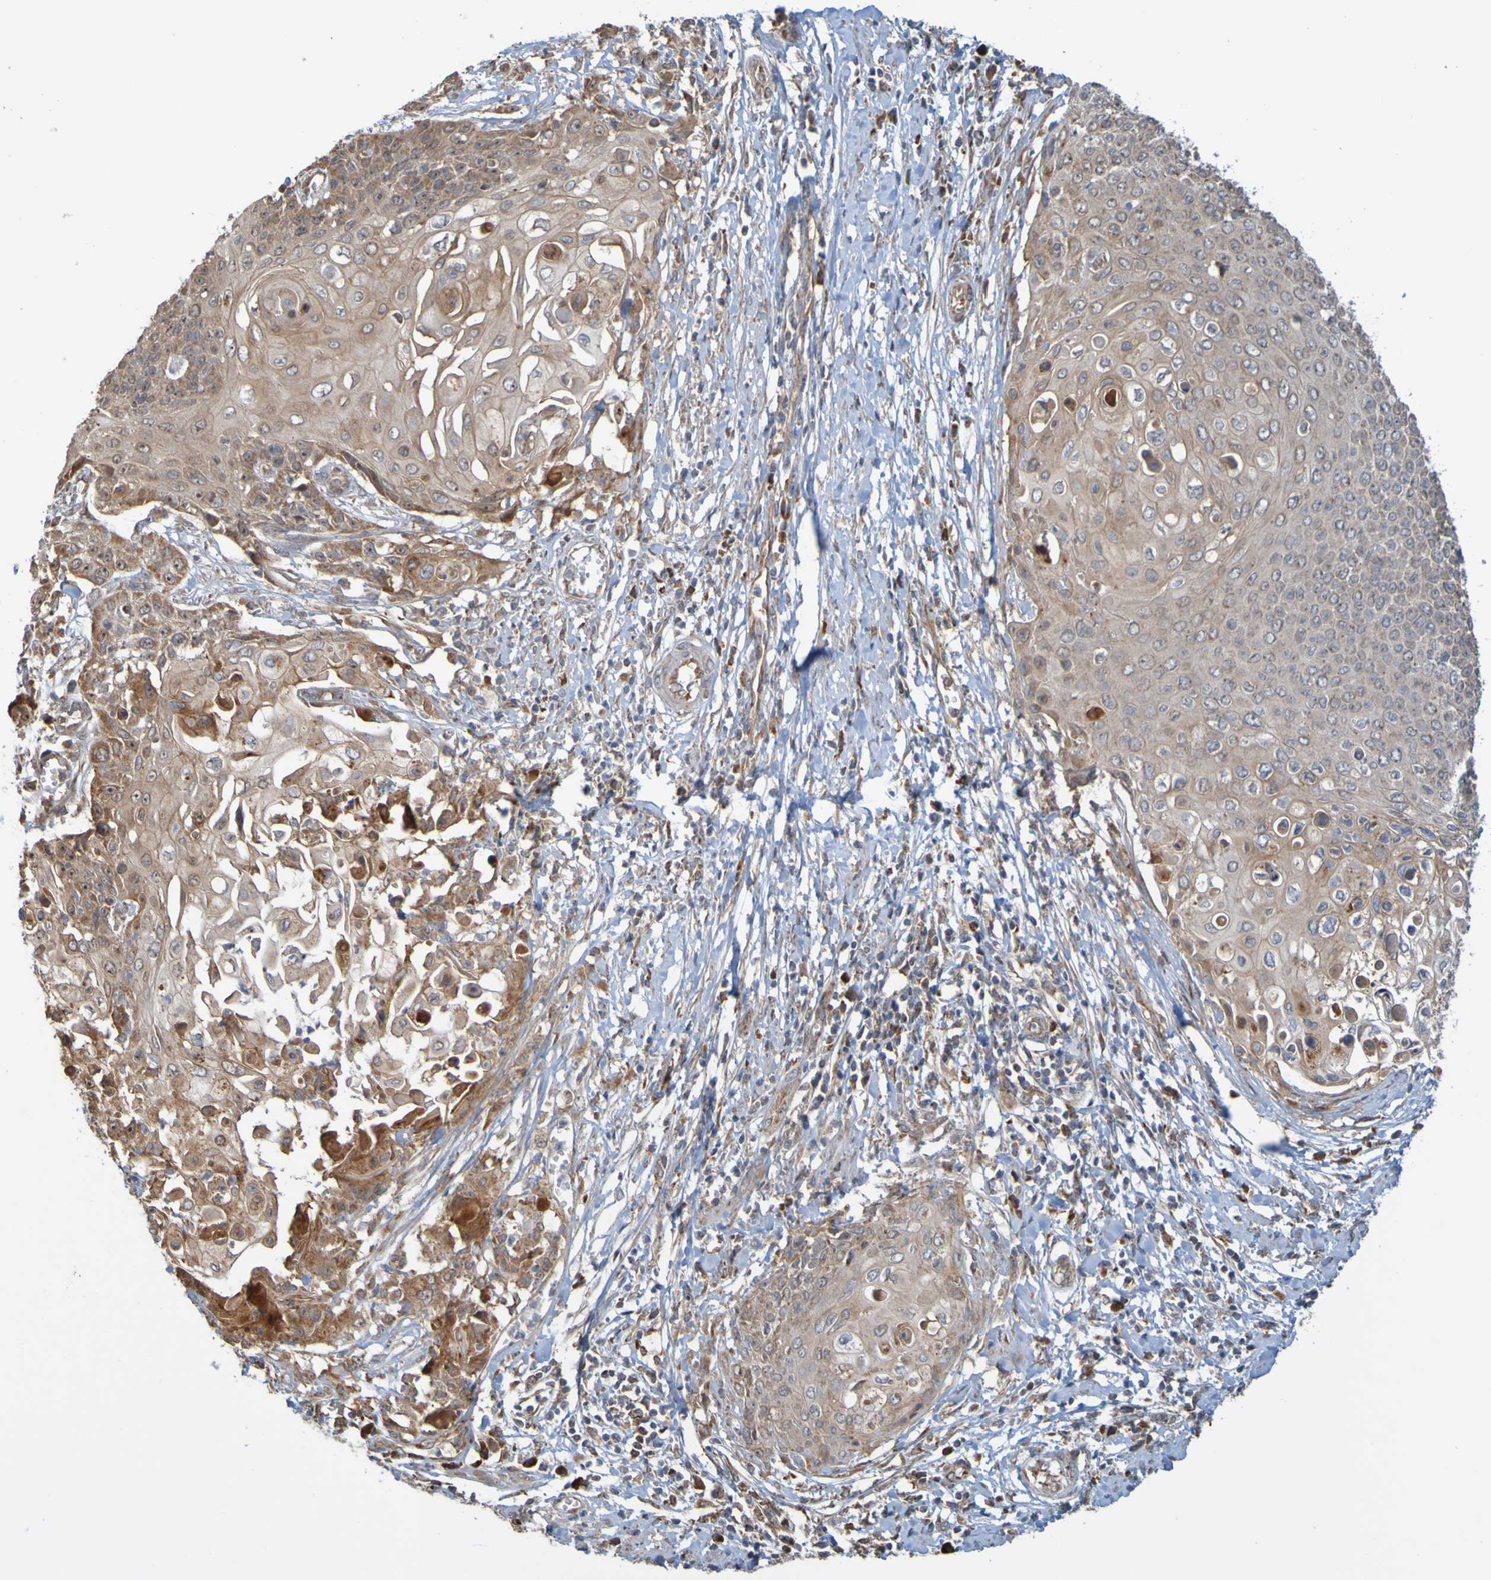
{"staining": {"intensity": "weak", "quantity": ">75%", "location": "cytoplasmic/membranous"}, "tissue": "cervical cancer", "cell_type": "Tumor cells", "image_type": "cancer", "snomed": [{"axis": "morphology", "description": "Squamous cell carcinoma, NOS"}, {"axis": "topography", "description": "Cervix"}], "caption": "Human cervical cancer (squamous cell carcinoma) stained with a protein marker reveals weak staining in tumor cells.", "gene": "TMBIM1", "patient": {"sex": "female", "age": 39}}